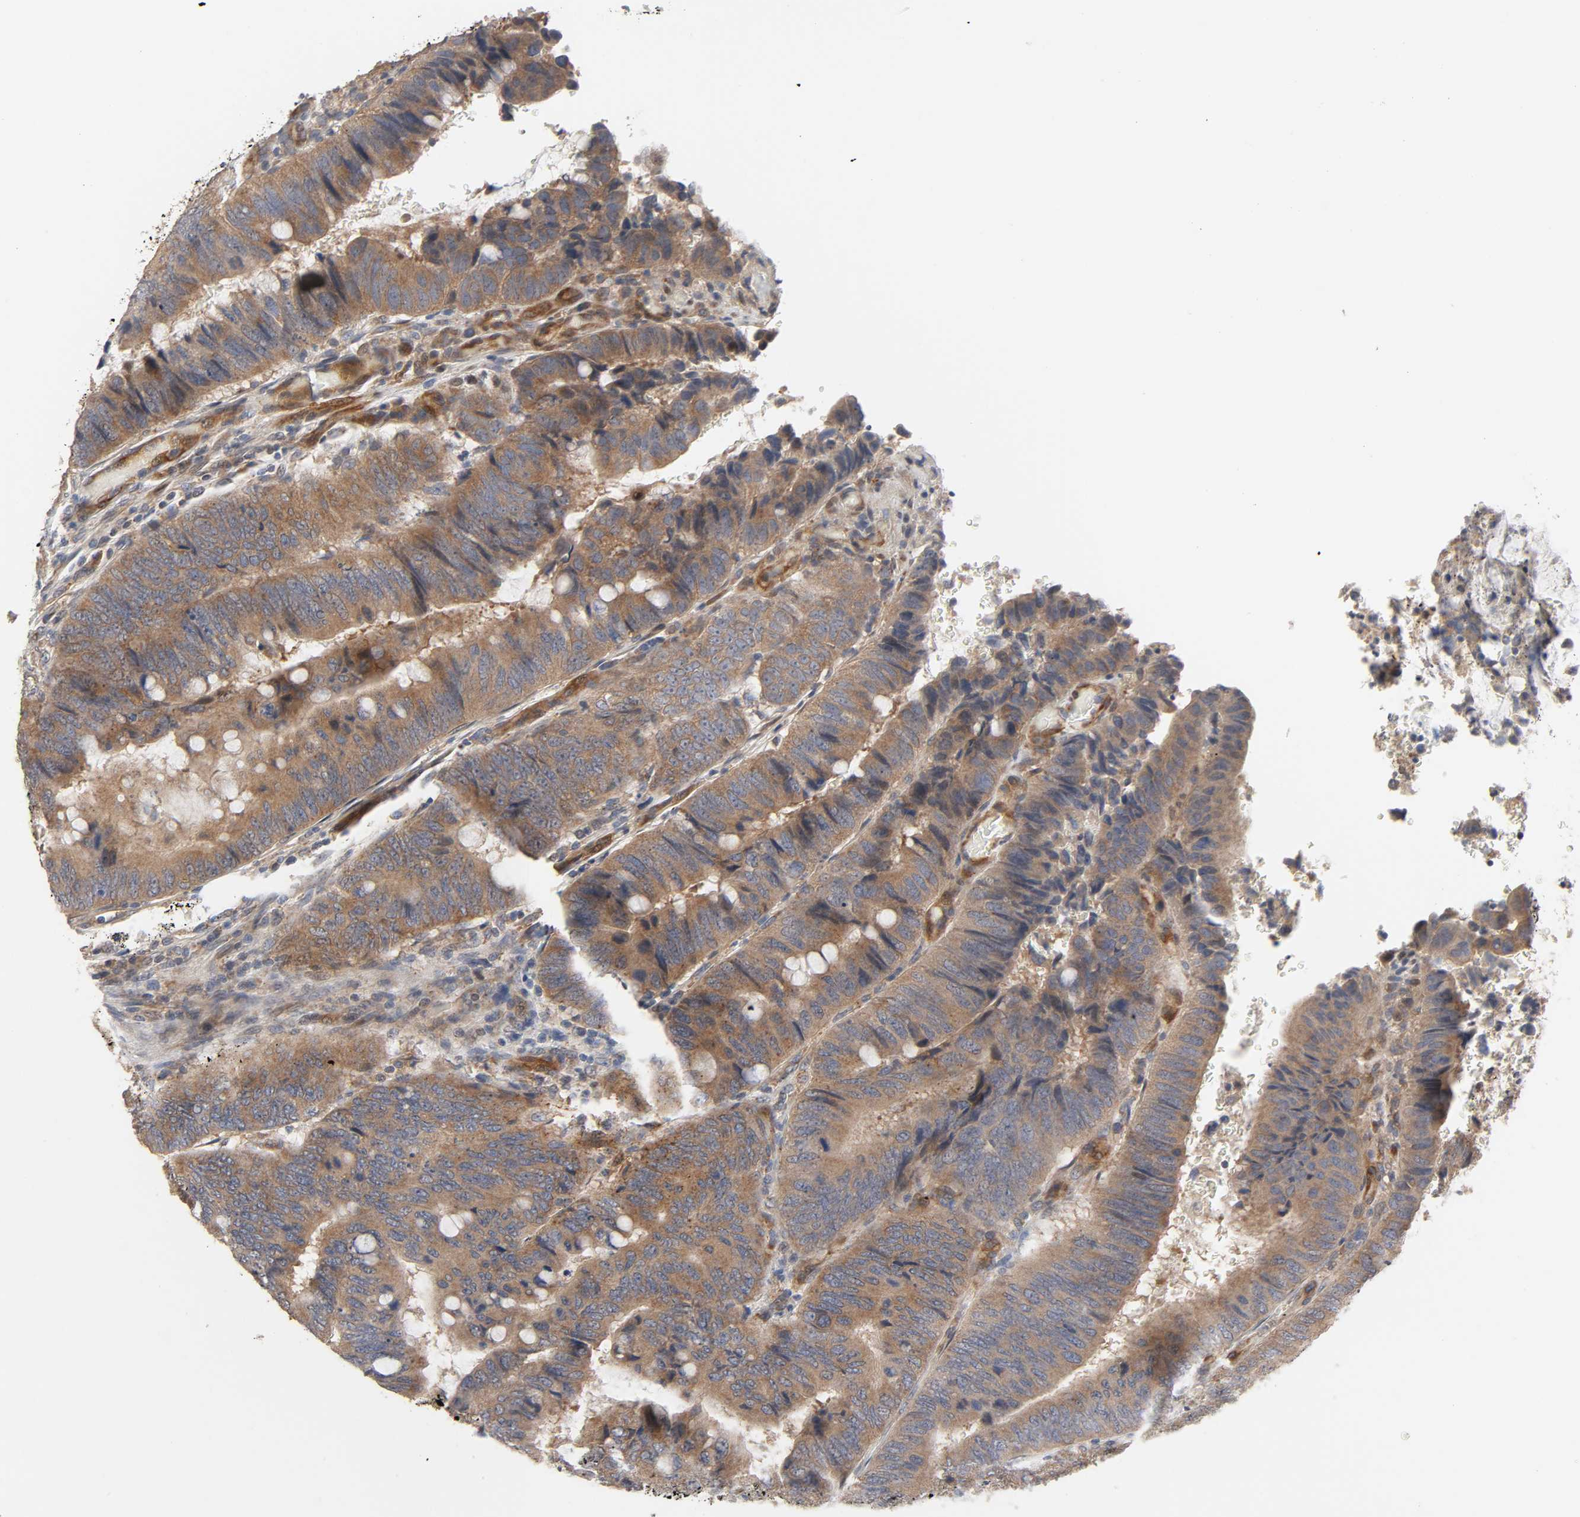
{"staining": {"intensity": "moderate", "quantity": ">75%", "location": "cytoplasmic/membranous"}, "tissue": "colorectal cancer", "cell_type": "Tumor cells", "image_type": "cancer", "snomed": [{"axis": "morphology", "description": "Normal tissue, NOS"}, {"axis": "morphology", "description": "Adenocarcinoma, NOS"}, {"axis": "topography", "description": "Rectum"}, {"axis": "topography", "description": "Peripheral nerve tissue"}], "caption": "Colorectal cancer (adenocarcinoma) was stained to show a protein in brown. There is medium levels of moderate cytoplasmic/membranous positivity in about >75% of tumor cells.", "gene": "NEMF", "patient": {"sex": "male", "age": 92}}